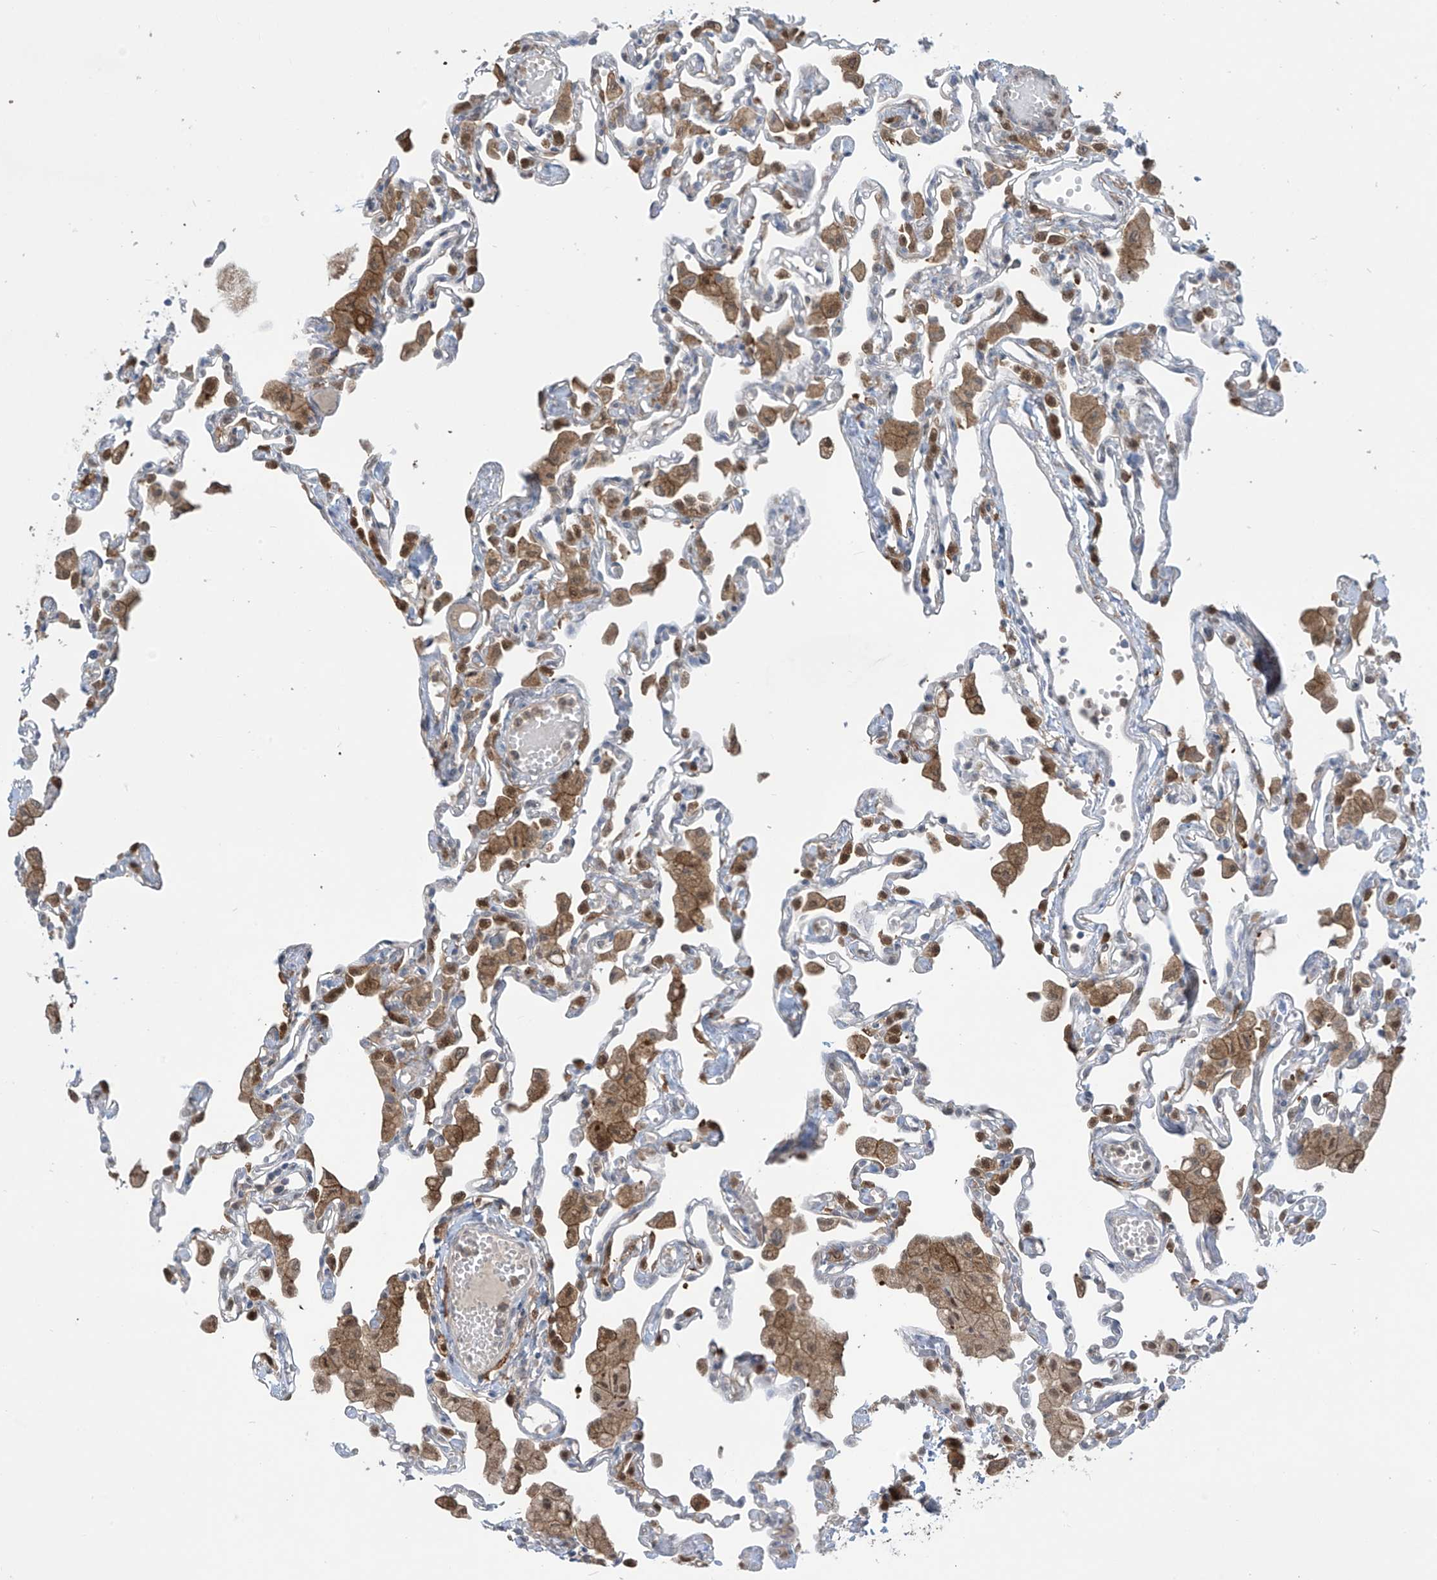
{"staining": {"intensity": "moderate", "quantity": "<25%", "location": "cytoplasmic/membranous,nuclear"}, "tissue": "lung", "cell_type": "Alveolar cells", "image_type": "normal", "snomed": [{"axis": "morphology", "description": "Normal tissue, NOS"}, {"axis": "topography", "description": "Bronchus"}, {"axis": "topography", "description": "Lung"}], "caption": "Immunohistochemistry (IHC) histopathology image of normal lung: lung stained using IHC reveals low levels of moderate protein expression localized specifically in the cytoplasmic/membranous,nuclear of alveolar cells, appearing as a cytoplasmic/membranous,nuclear brown color.", "gene": "IDH1", "patient": {"sex": "female", "age": 49}}